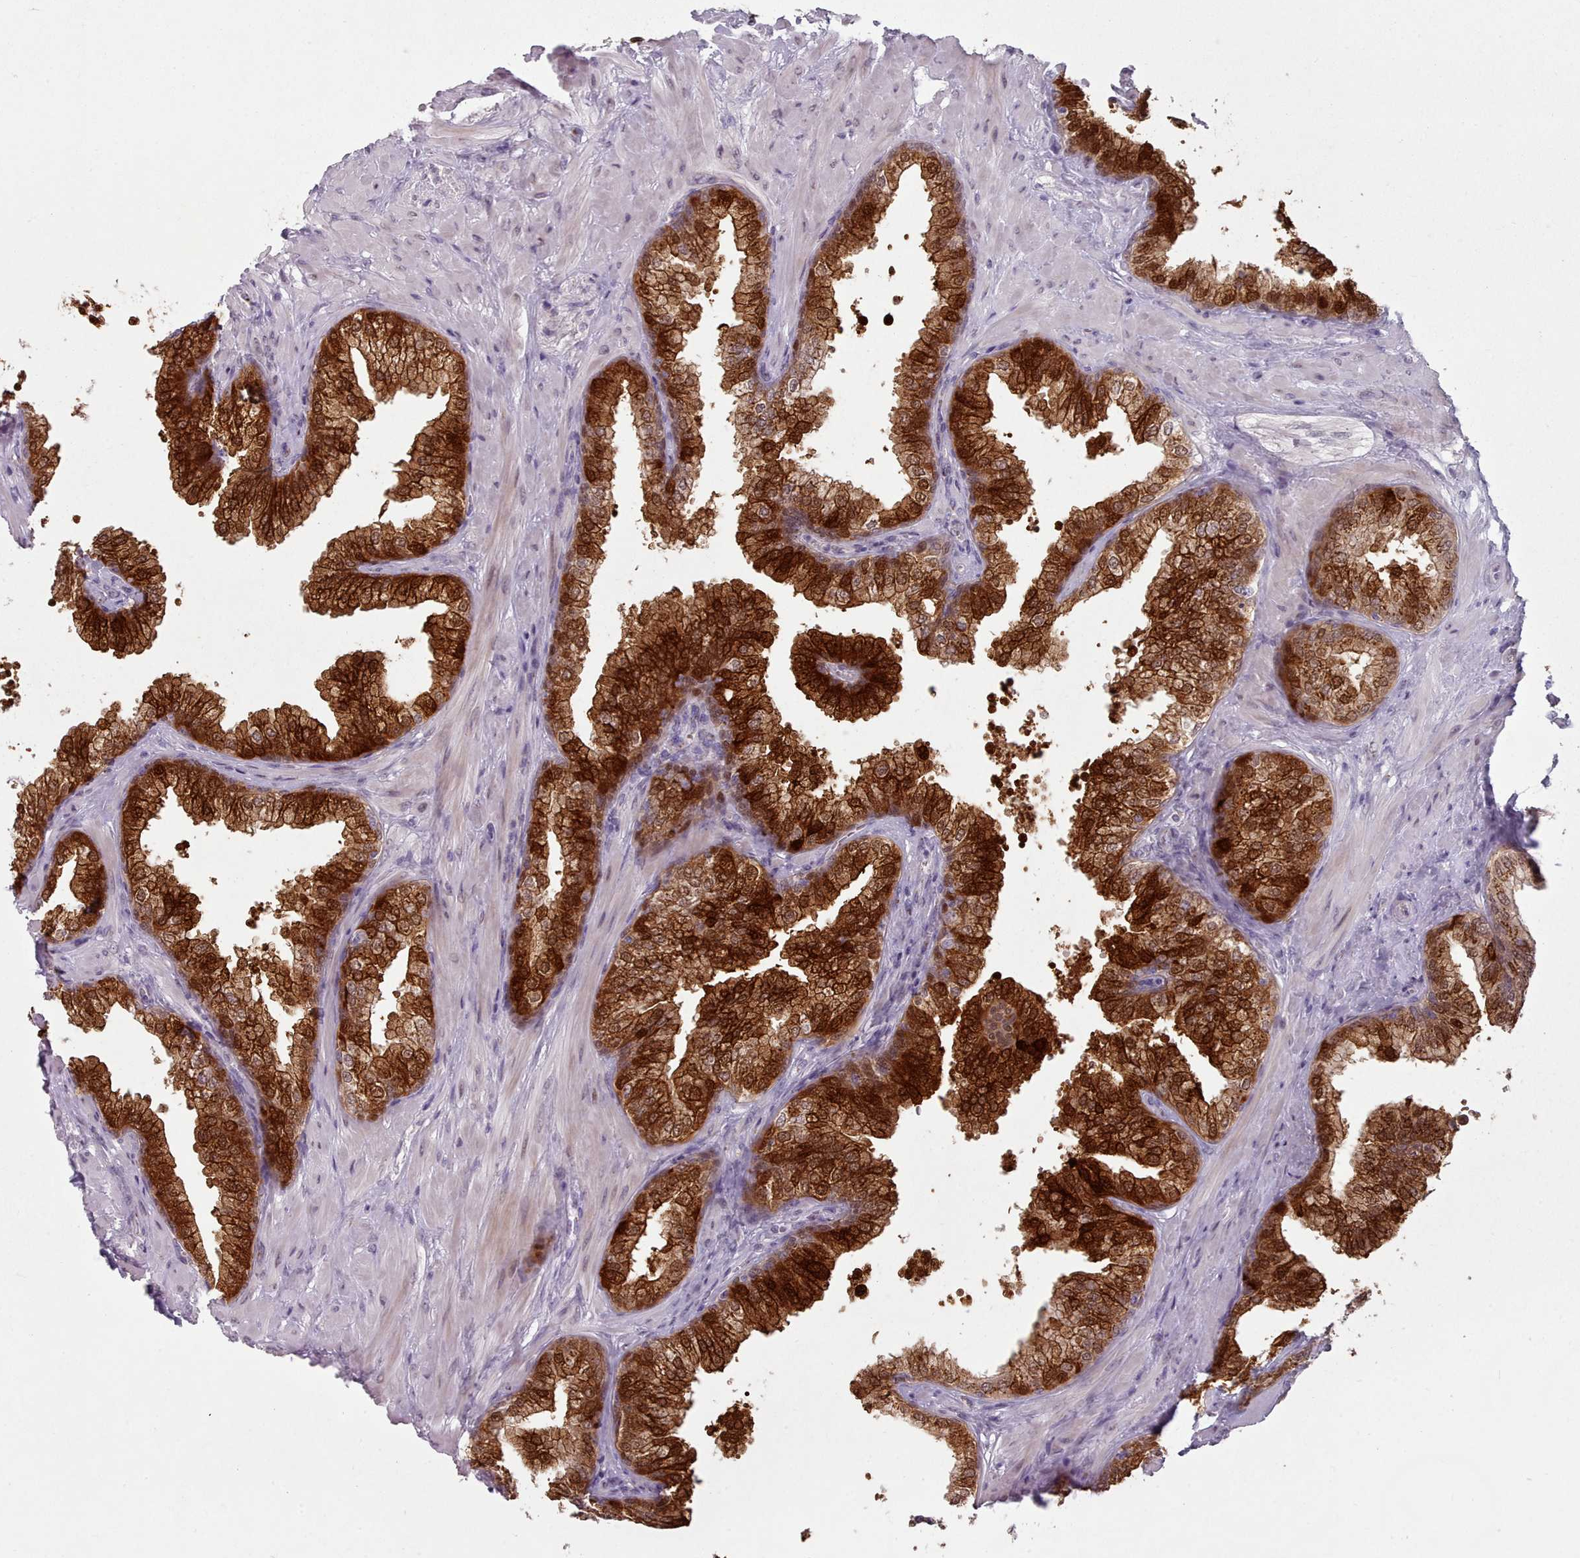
{"staining": {"intensity": "strong", "quantity": ">75%", "location": "cytoplasmic/membranous,nuclear"}, "tissue": "prostate", "cell_type": "Glandular cells", "image_type": "normal", "snomed": [{"axis": "morphology", "description": "Normal tissue, NOS"}, {"axis": "topography", "description": "Prostate"}], "caption": "Protein staining shows strong cytoplasmic/membranous,nuclear staining in about >75% of glandular cells in normal prostate.", "gene": "MAN1B1", "patient": {"sex": "male", "age": 60}}